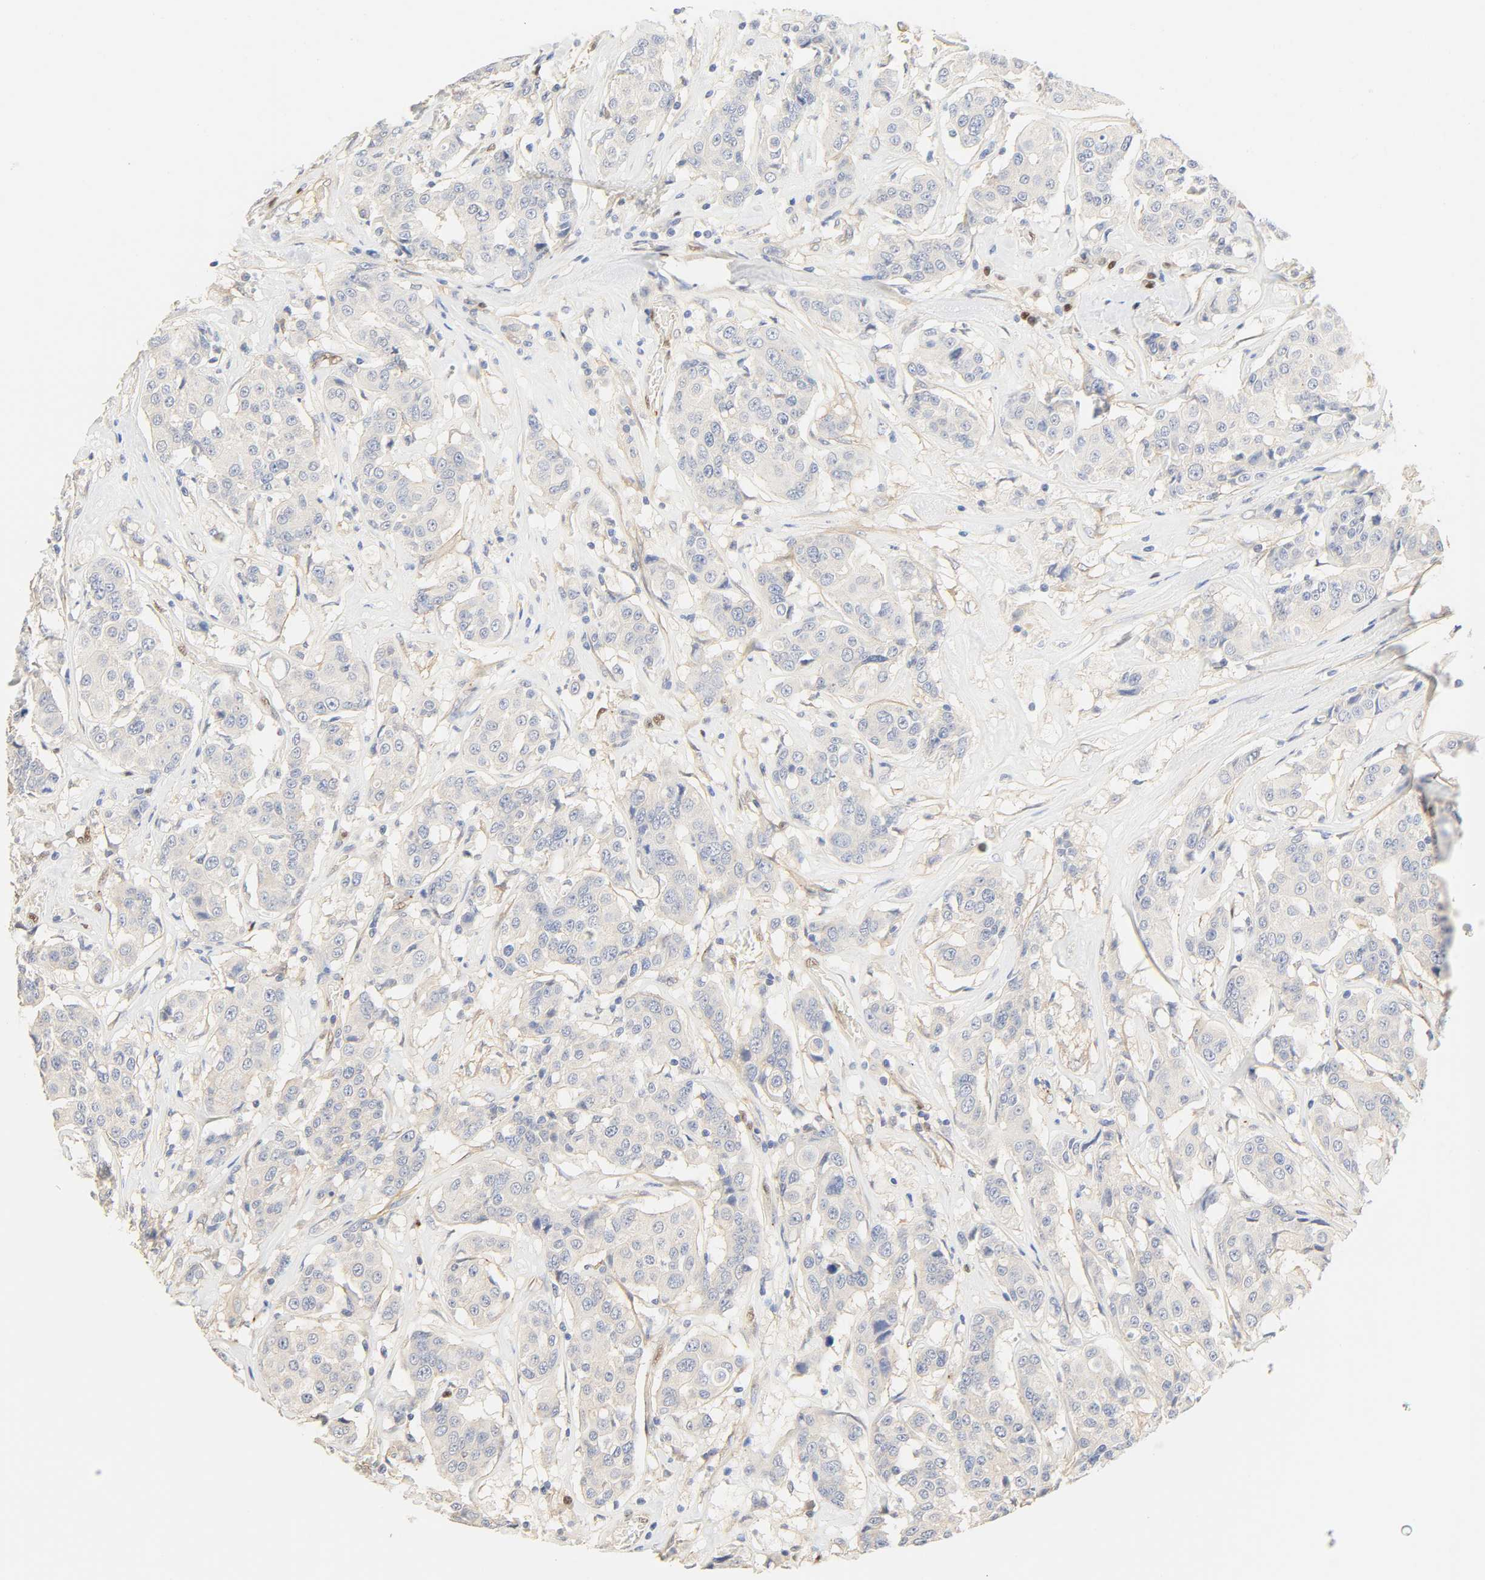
{"staining": {"intensity": "negative", "quantity": "none", "location": "none"}, "tissue": "breast cancer", "cell_type": "Tumor cells", "image_type": "cancer", "snomed": [{"axis": "morphology", "description": "Duct carcinoma"}, {"axis": "topography", "description": "Breast"}], "caption": "There is no significant staining in tumor cells of breast cancer (intraductal carcinoma).", "gene": "BORCS8-MEF2B", "patient": {"sex": "female", "age": 27}}